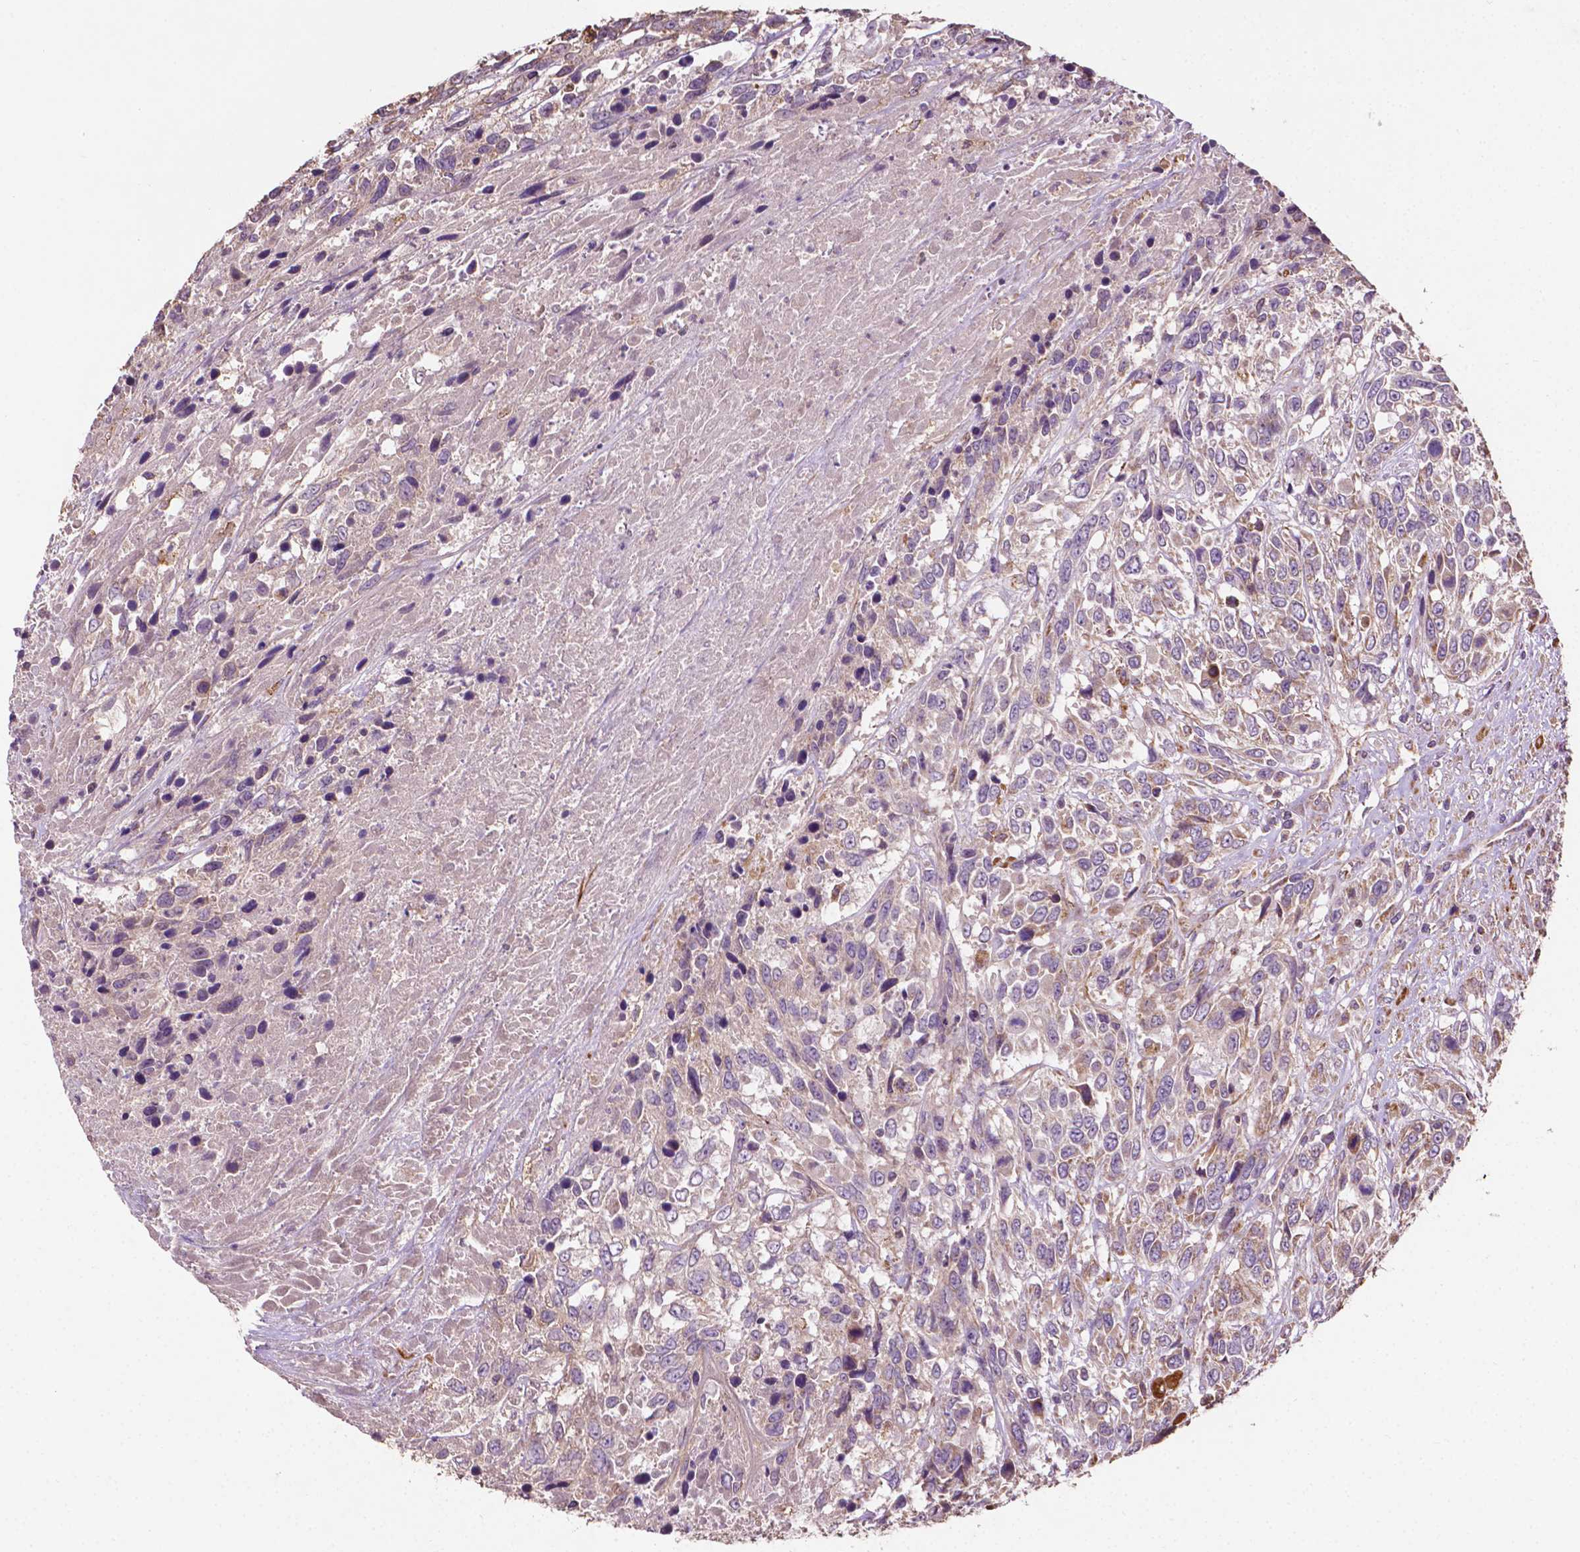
{"staining": {"intensity": "negative", "quantity": "none", "location": "none"}, "tissue": "urothelial cancer", "cell_type": "Tumor cells", "image_type": "cancer", "snomed": [{"axis": "morphology", "description": "Urothelial carcinoma, High grade"}, {"axis": "topography", "description": "Urinary bladder"}], "caption": "A micrograph of urothelial cancer stained for a protein reveals no brown staining in tumor cells.", "gene": "LRR1", "patient": {"sex": "female", "age": 70}}